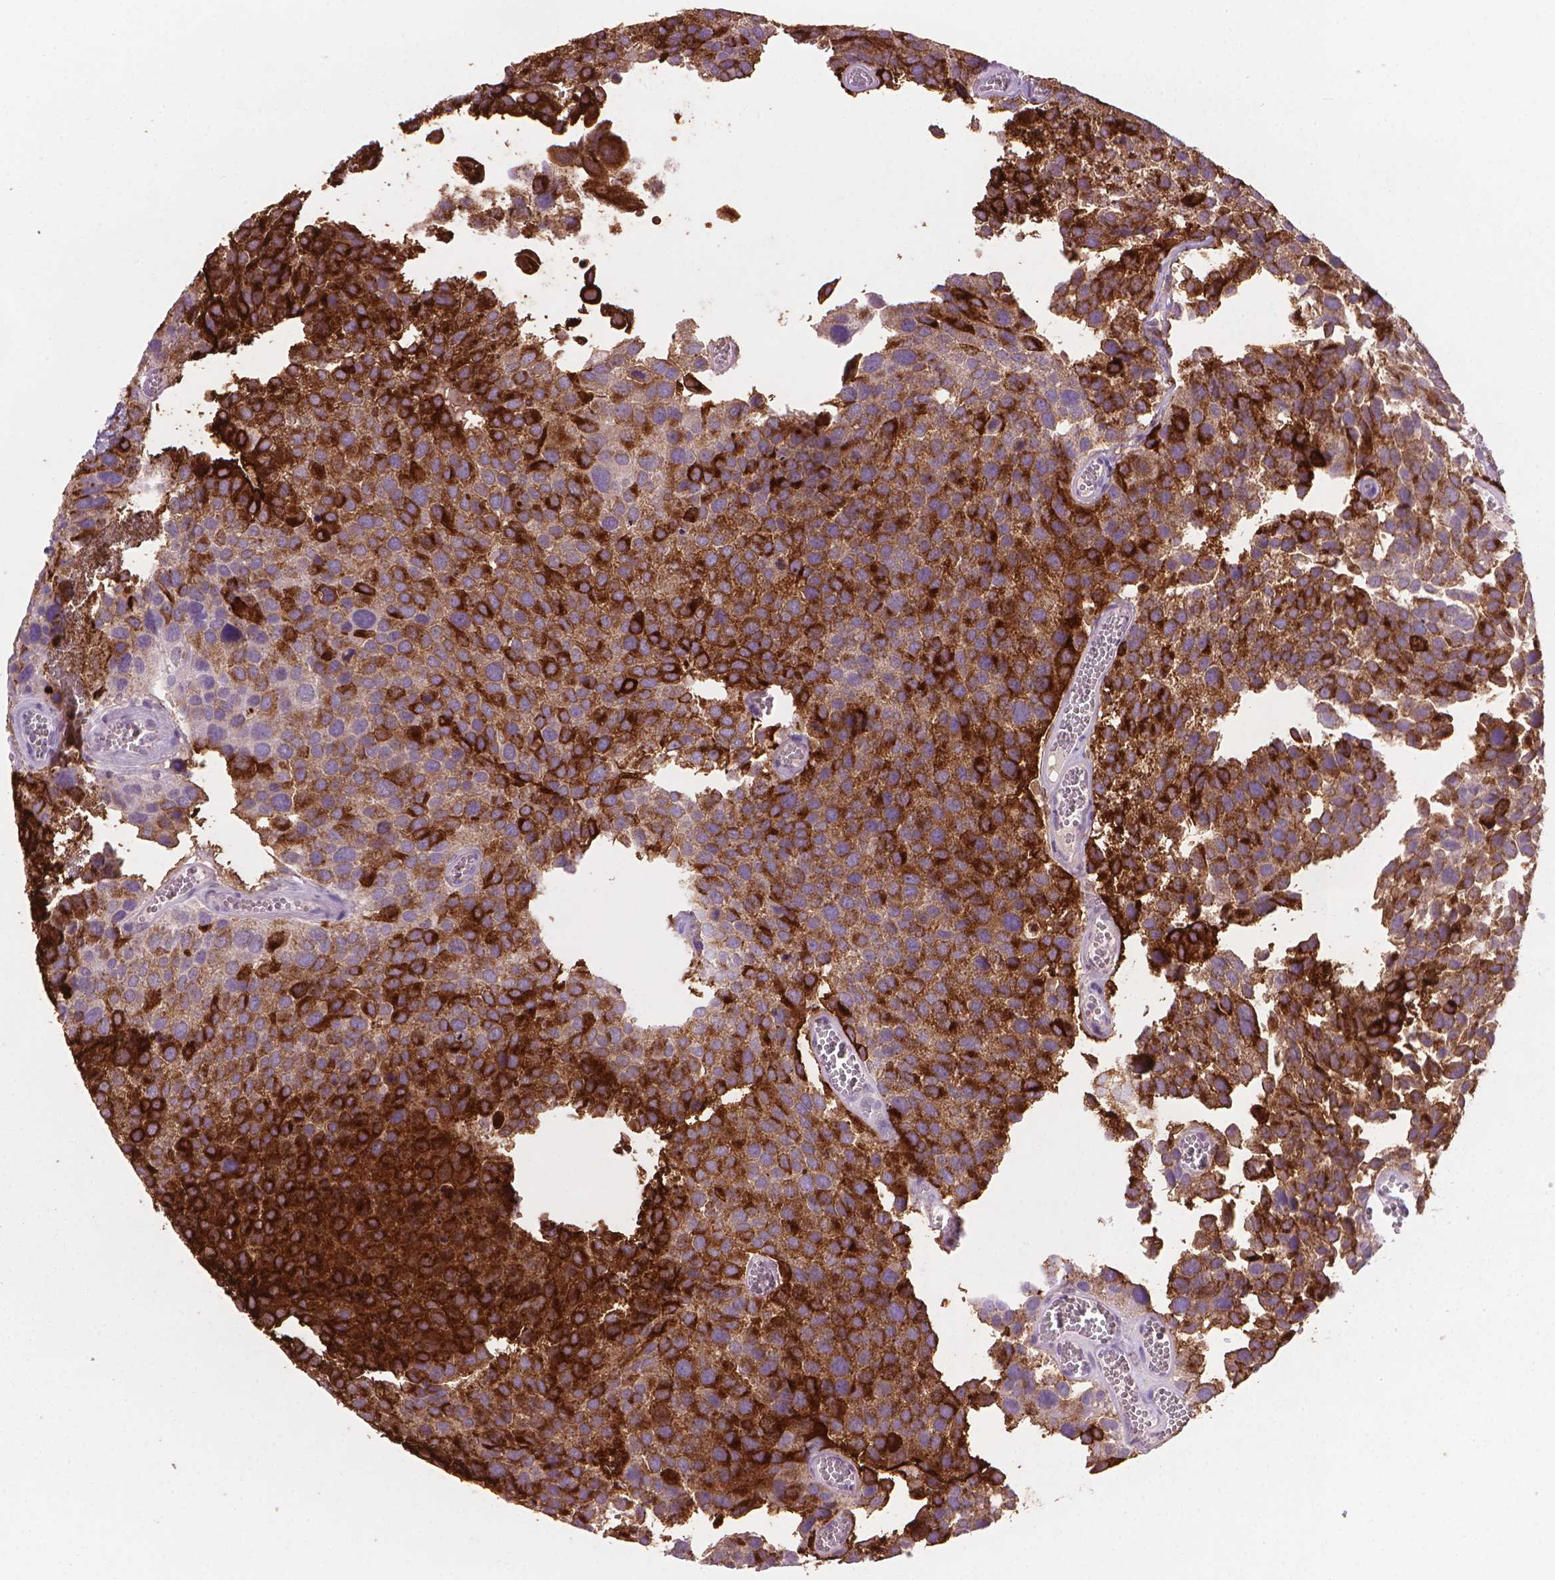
{"staining": {"intensity": "strong", "quantity": ">75%", "location": "cytoplasmic/membranous"}, "tissue": "urothelial cancer", "cell_type": "Tumor cells", "image_type": "cancer", "snomed": [{"axis": "morphology", "description": "Urothelial carcinoma, Low grade"}, {"axis": "topography", "description": "Urinary bladder"}], "caption": "A brown stain highlights strong cytoplasmic/membranous staining of a protein in urothelial carcinoma (low-grade) tumor cells.", "gene": "MUC1", "patient": {"sex": "female", "age": 69}}